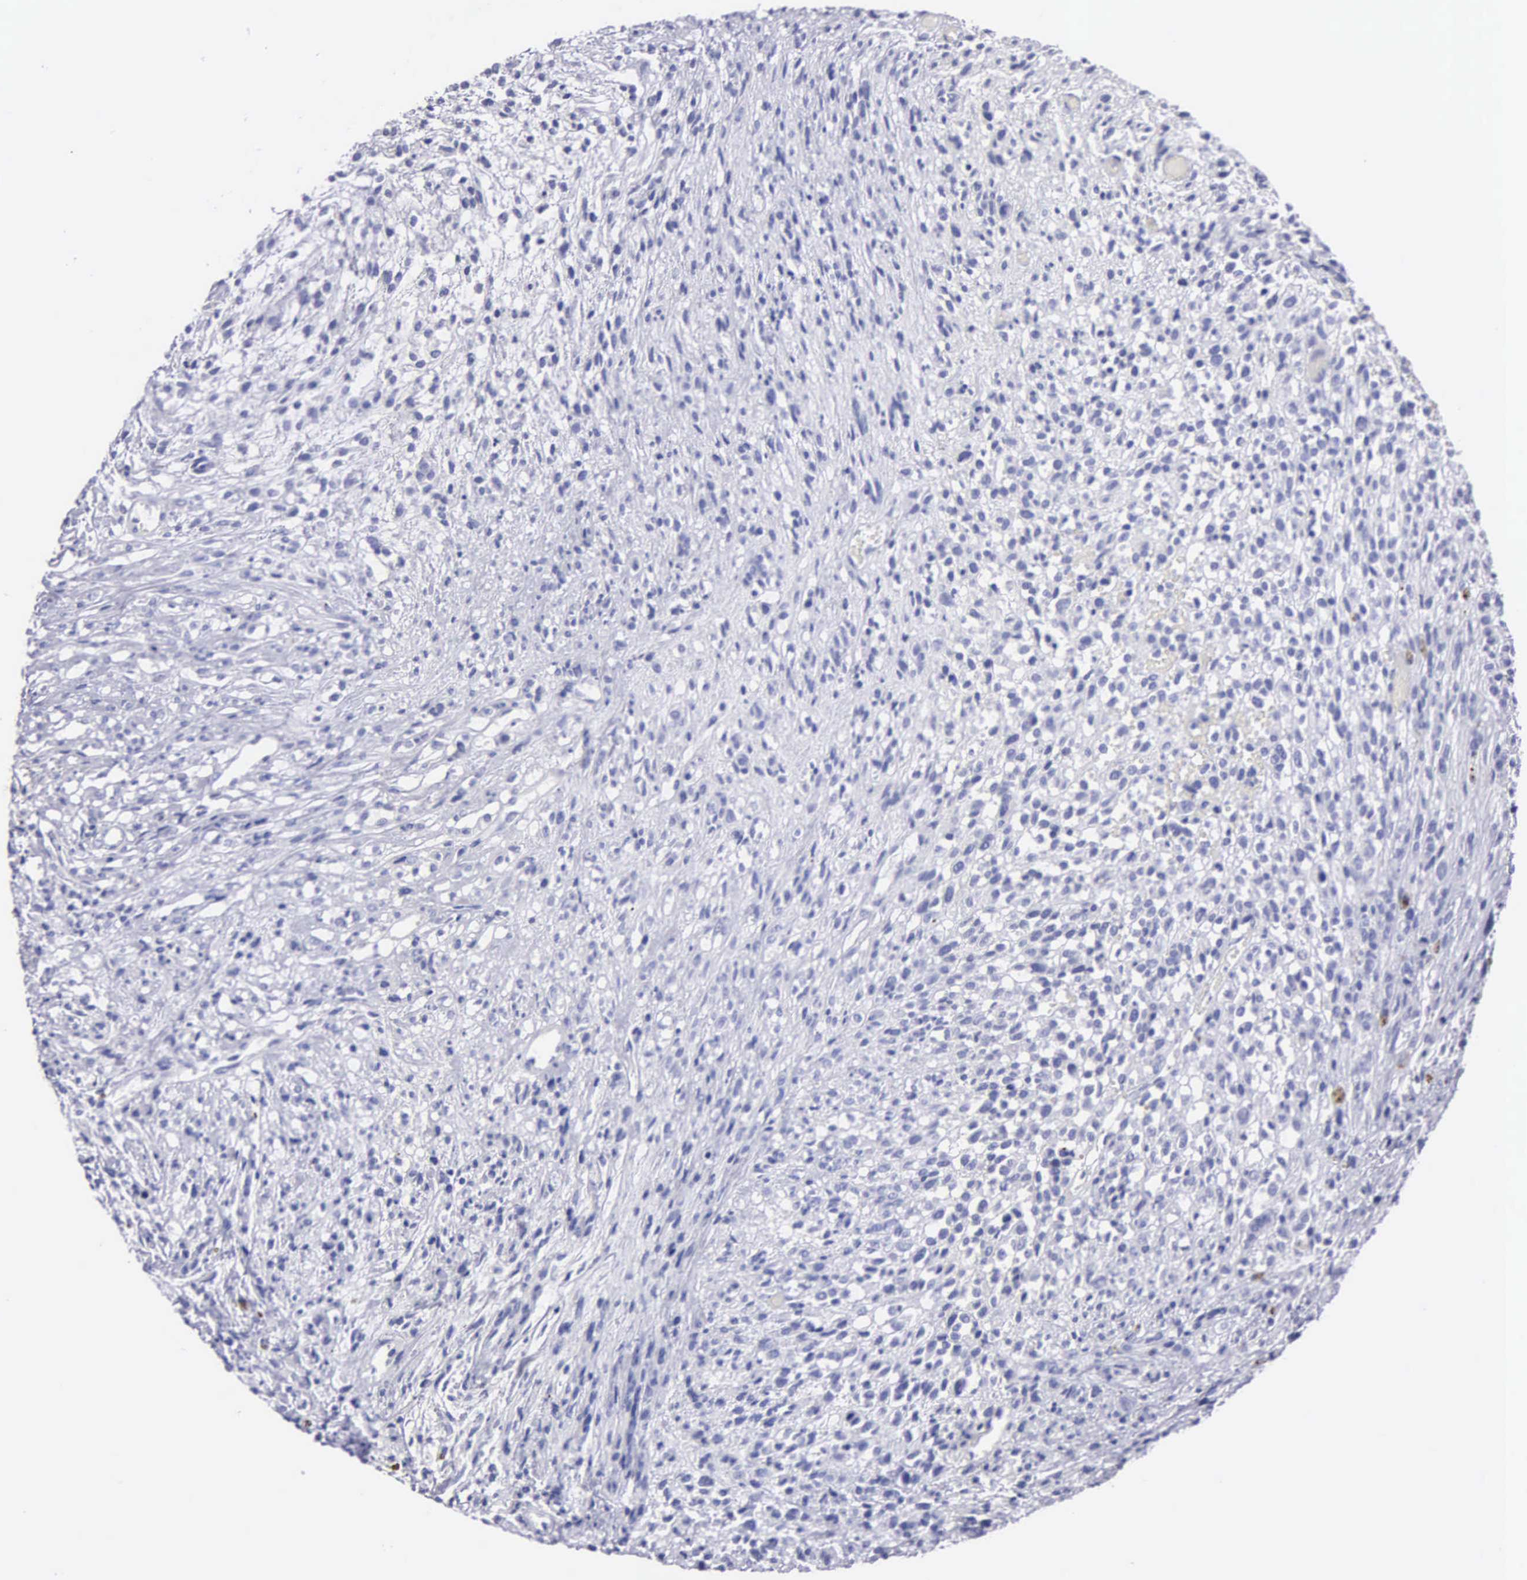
{"staining": {"intensity": "negative", "quantity": "none", "location": "none"}, "tissue": "glioma", "cell_type": "Tumor cells", "image_type": "cancer", "snomed": [{"axis": "morphology", "description": "Glioma, malignant, High grade"}, {"axis": "topography", "description": "Brain"}], "caption": "Malignant high-grade glioma stained for a protein using immunohistochemistry (IHC) demonstrates no expression tumor cells.", "gene": "FBLN5", "patient": {"sex": "male", "age": 66}}